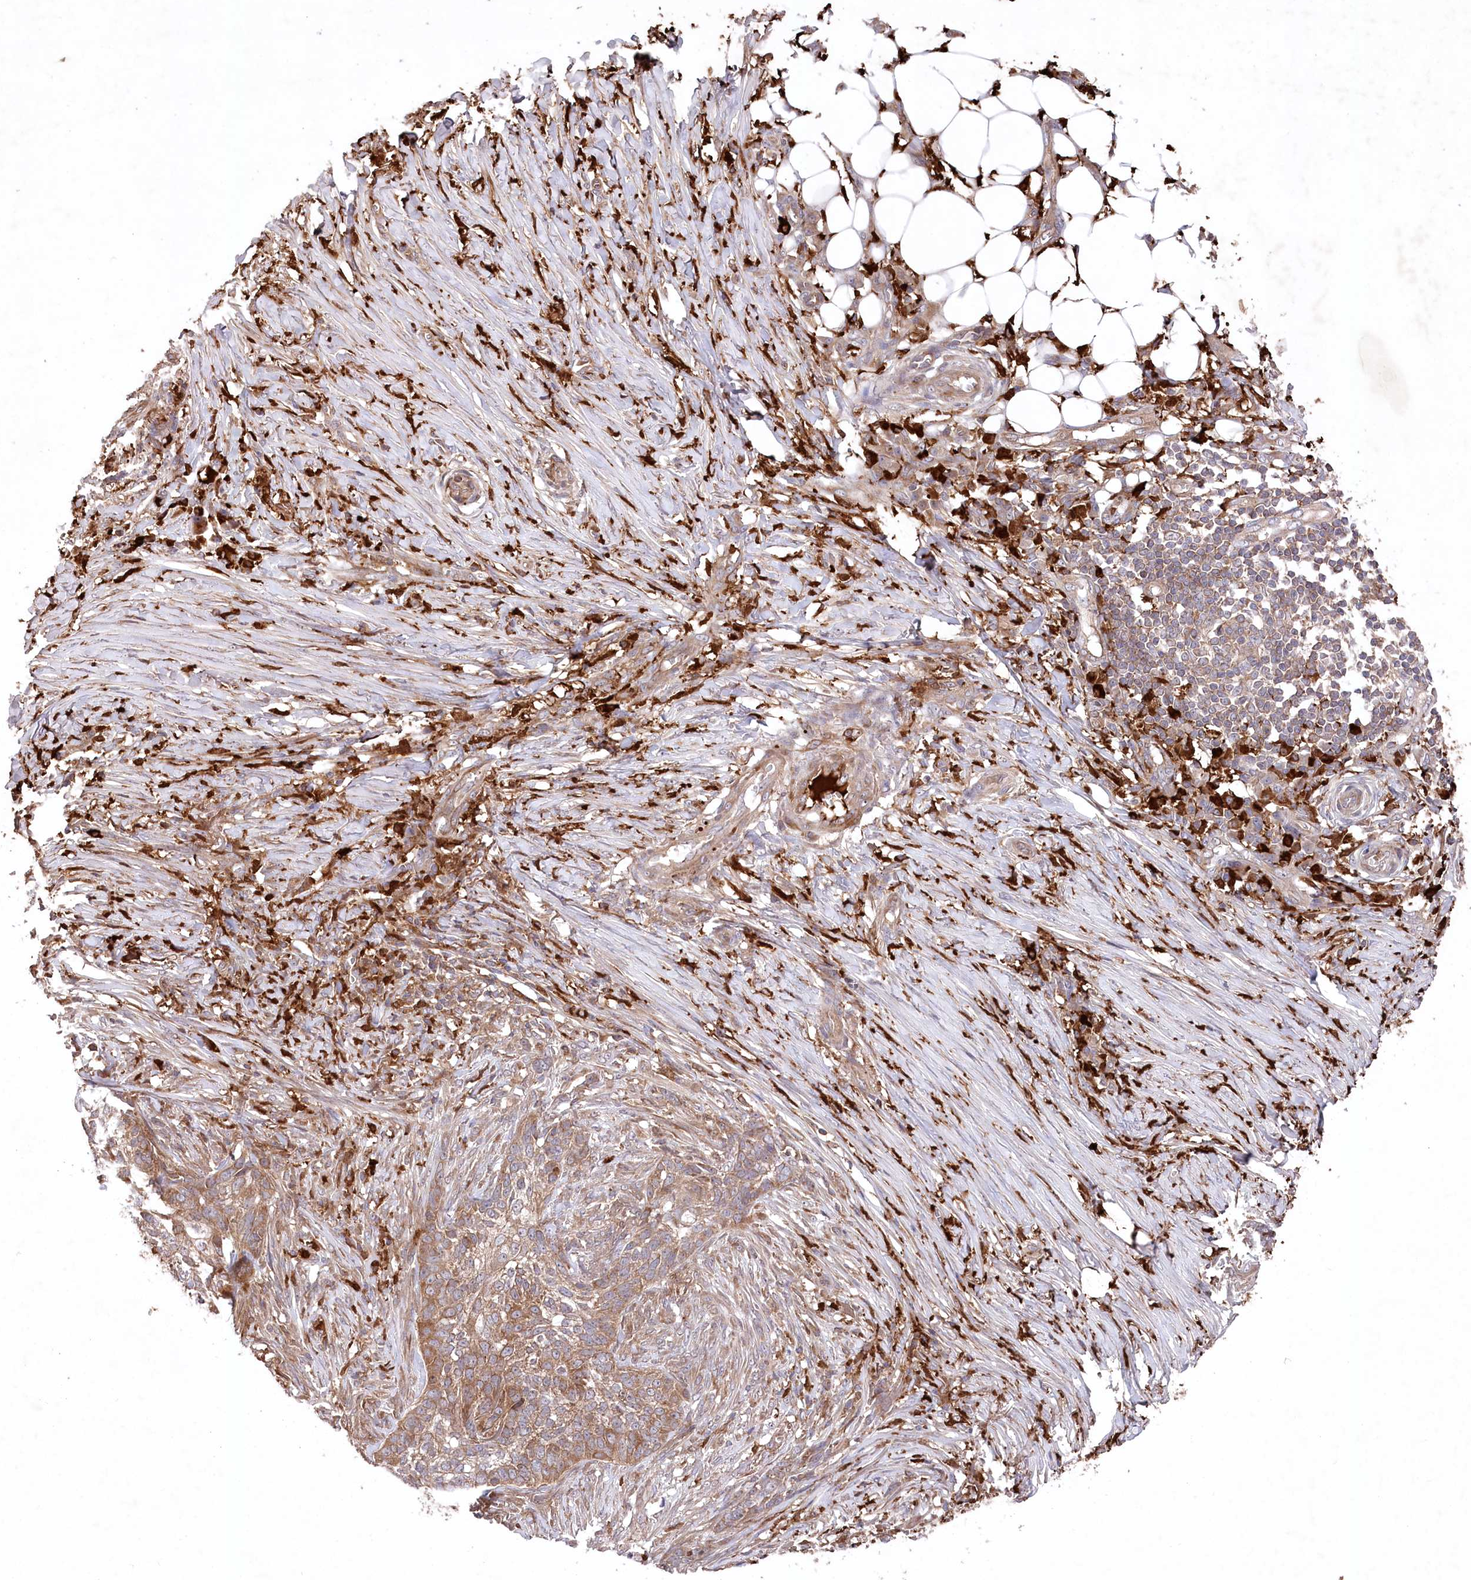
{"staining": {"intensity": "moderate", "quantity": ">75%", "location": "cytoplasmic/membranous"}, "tissue": "skin cancer", "cell_type": "Tumor cells", "image_type": "cancer", "snomed": [{"axis": "morphology", "description": "Basal cell carcinoma"}, {"axis": "topography", "description": "Skin"}], "caption": "There is medium levels of moderate cytoplasmic/membranous staining in tumor cells of skin cancer (basal cell carcinoma), as demonstrated by immunohistochemical staining (brown color).", "gene": "PPP1R21", "patient": {"sex": "male", "age": 85}}